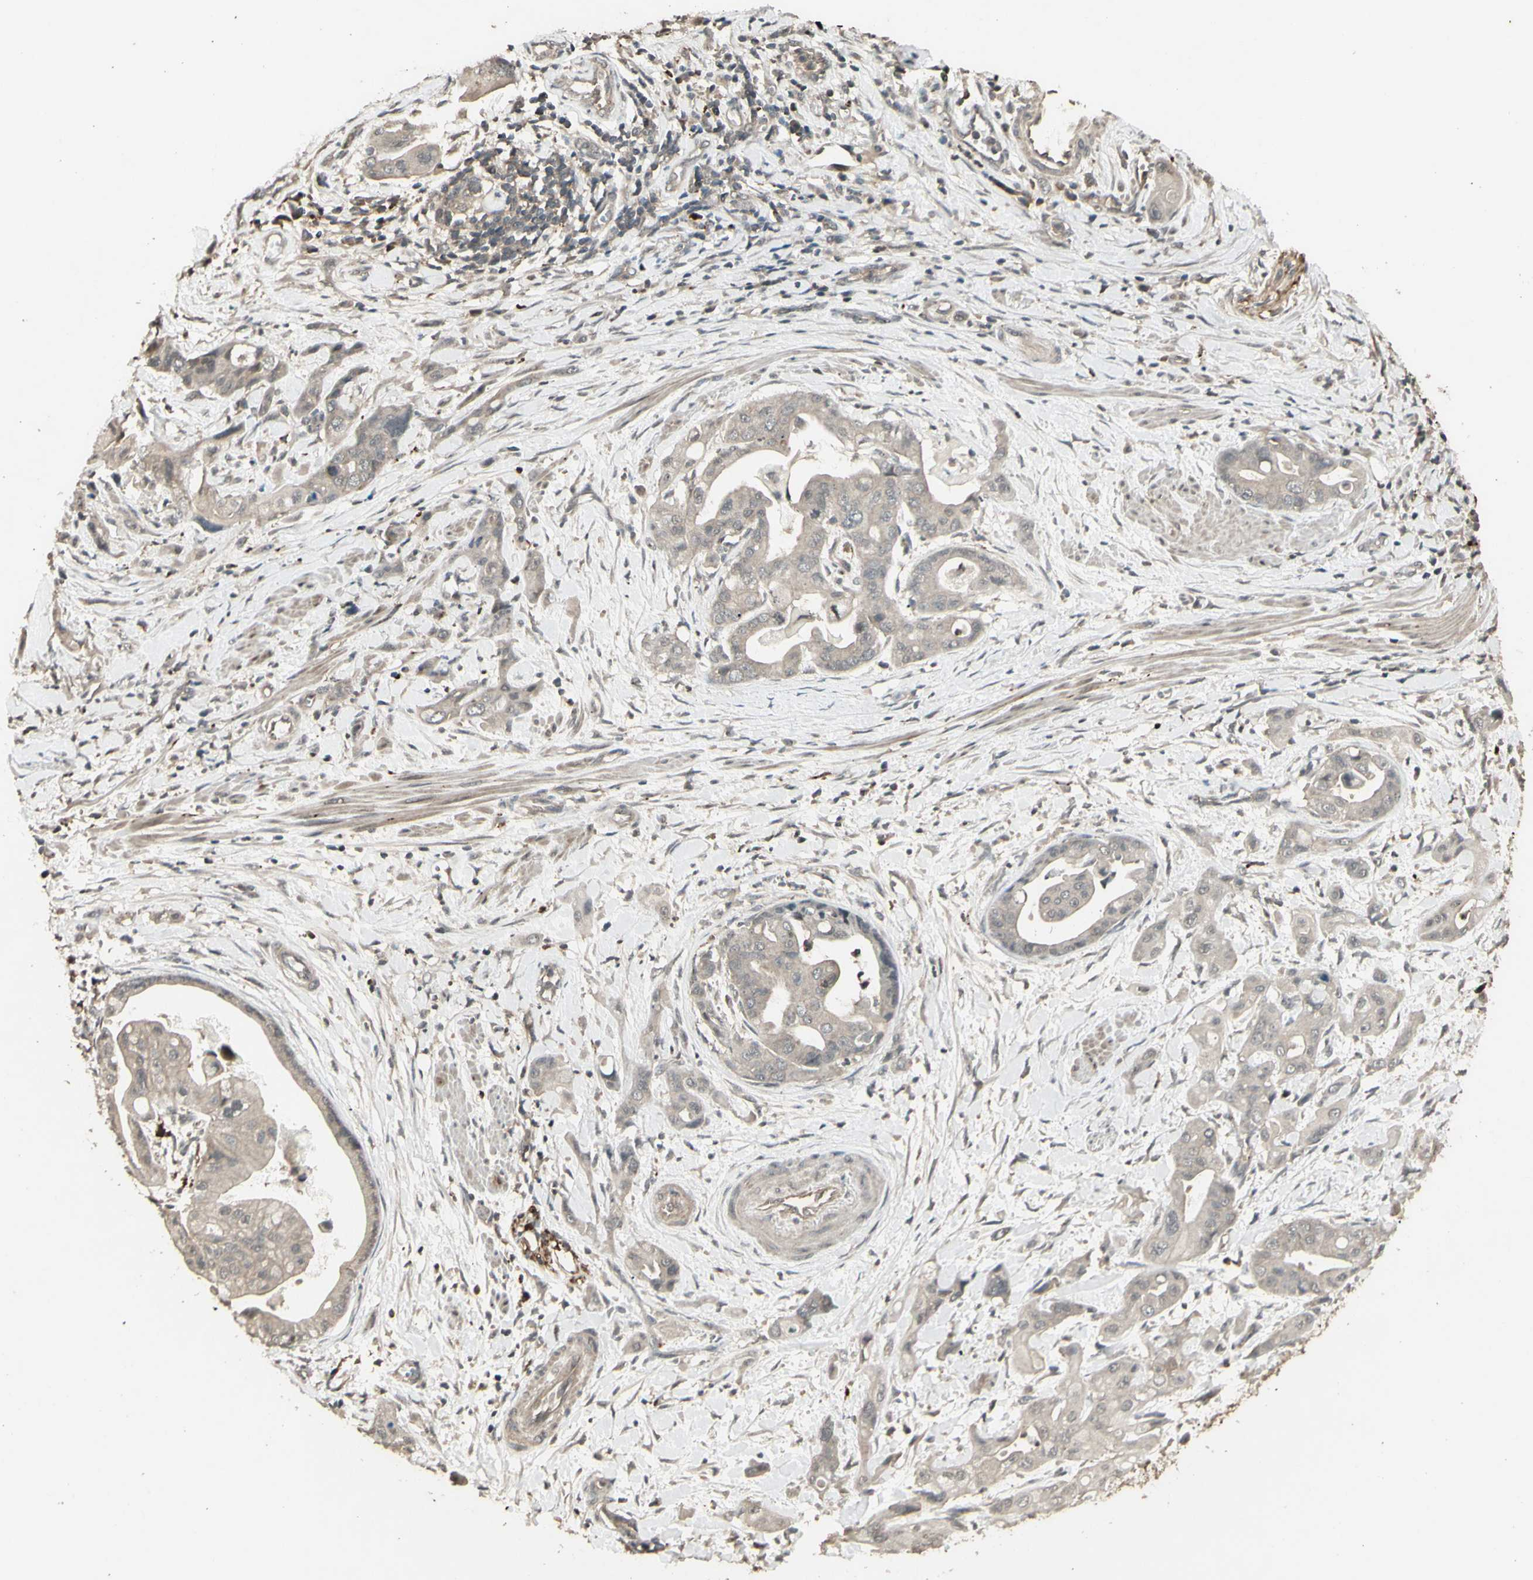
{"staining": {"intensity": "weak", "quantity": ">75%", "location": "cytoplasmic/membranous"}, "tissue": "pancreatic cancer", "cell_type": "Tumor cells", "image_type": "cancer", "snomed": [{"axis": "morphology", "description": "Adenocarcinoma, NOS"}, {"axis": "topography", "description": "Pancreas"}], "caption": "An image of adenocarcinoma (pancreatic) stained for a protein exhibits weak cytoplasmic/membranous brown staining in tumor cells.", "gene": "GNAS", "patient": {"sex": "female", "age": 75}}